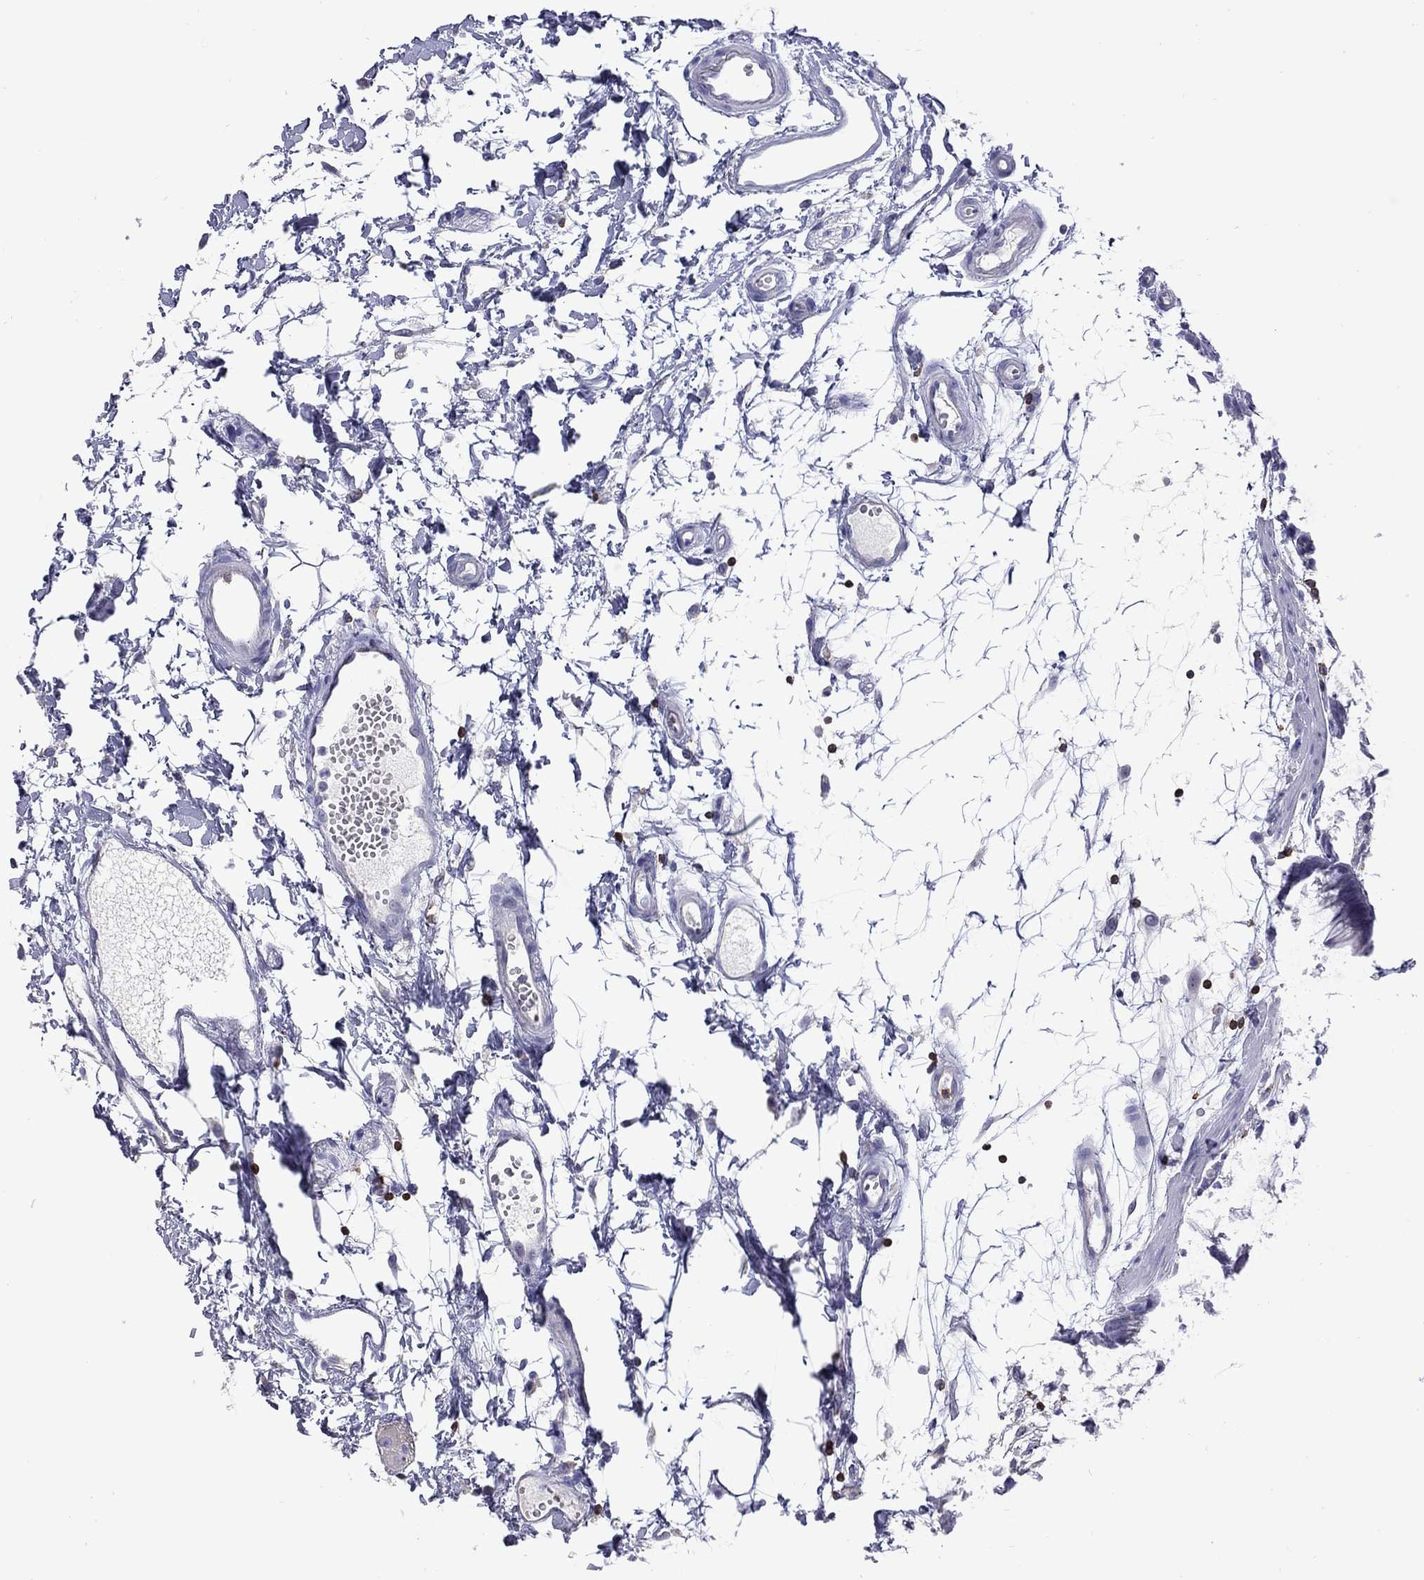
{"staining": {"intensity": "negative", "quantity": "none", "location": "none"}, "tissue": "colon", "cell_type": "Endothelial cells", "image_type": "normal", "snomed": [{"axis": "morphology", "description": "Normal tissue, NOS"}, {"axis": "morphology", "description": "Adenocarcinoma, NOS"}, {"axis": "topography", "description": "Colon"}], "caption": "Normal colon was stained to show a protein in brown. There is no significant expression in endothelial cells. Nuclei are stained in blue.", "gene": "ENSG00000288637", "patient": {"sex": "male", "age": 65}}